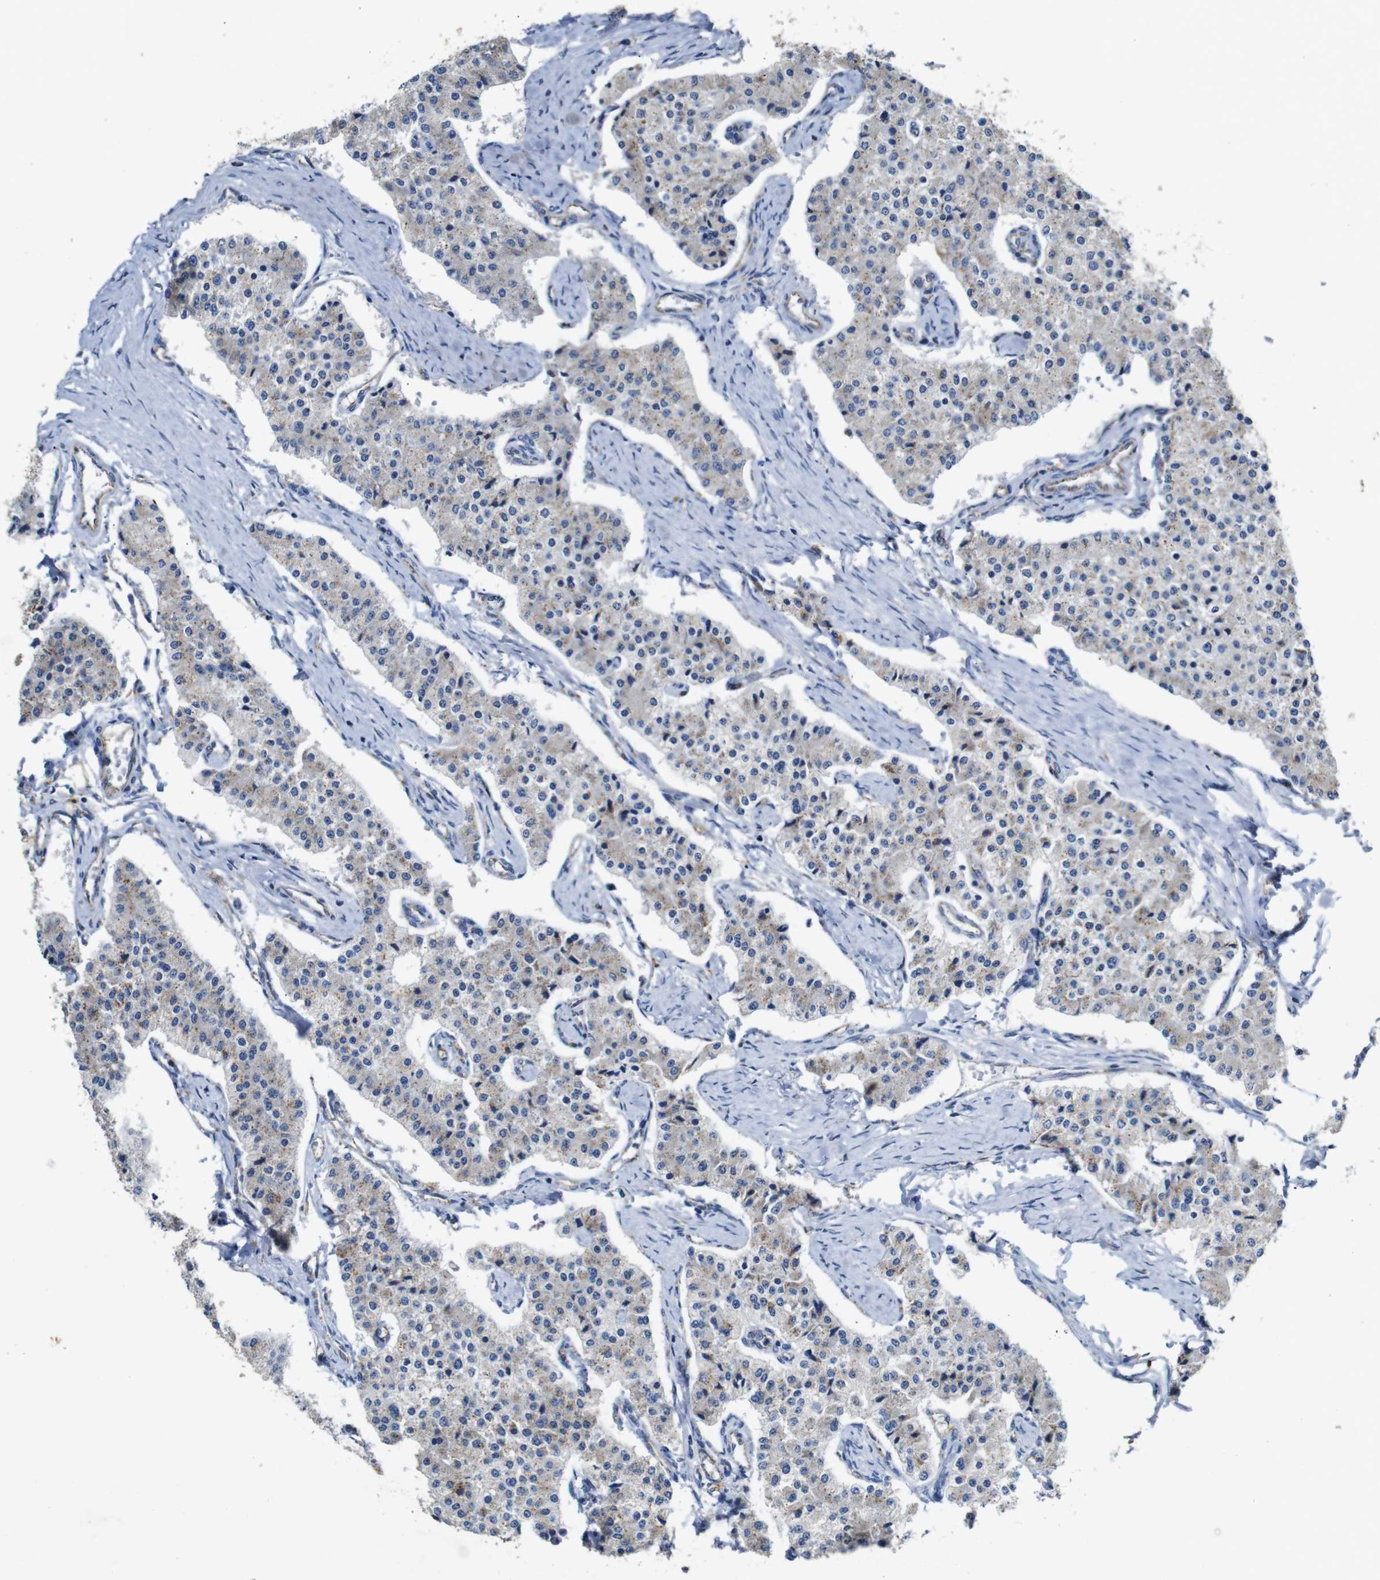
{"staining": {"intensity": "weak", "quantity": "25%-75%", "location": "cytoplasmic/membranous"}, "tissue": "carcinoid", "cell_type": "Tumor cells", "image_type": "cancer", "snomed": [{"axis": "morphology", "description": "Carcinoid, malignant, NOS"}, {"axis": "topography", "description": "Colon"}], "caption": "IHC (DAB (3,3'-diaminobenzidine)) staining of human malignant carcinoid displays weak cytoplasmic/membranous protein staining in about 25%-75% of tumor cells.", "gene": "NHLRC3", "patient": {"sex": "female", "age": 52}}